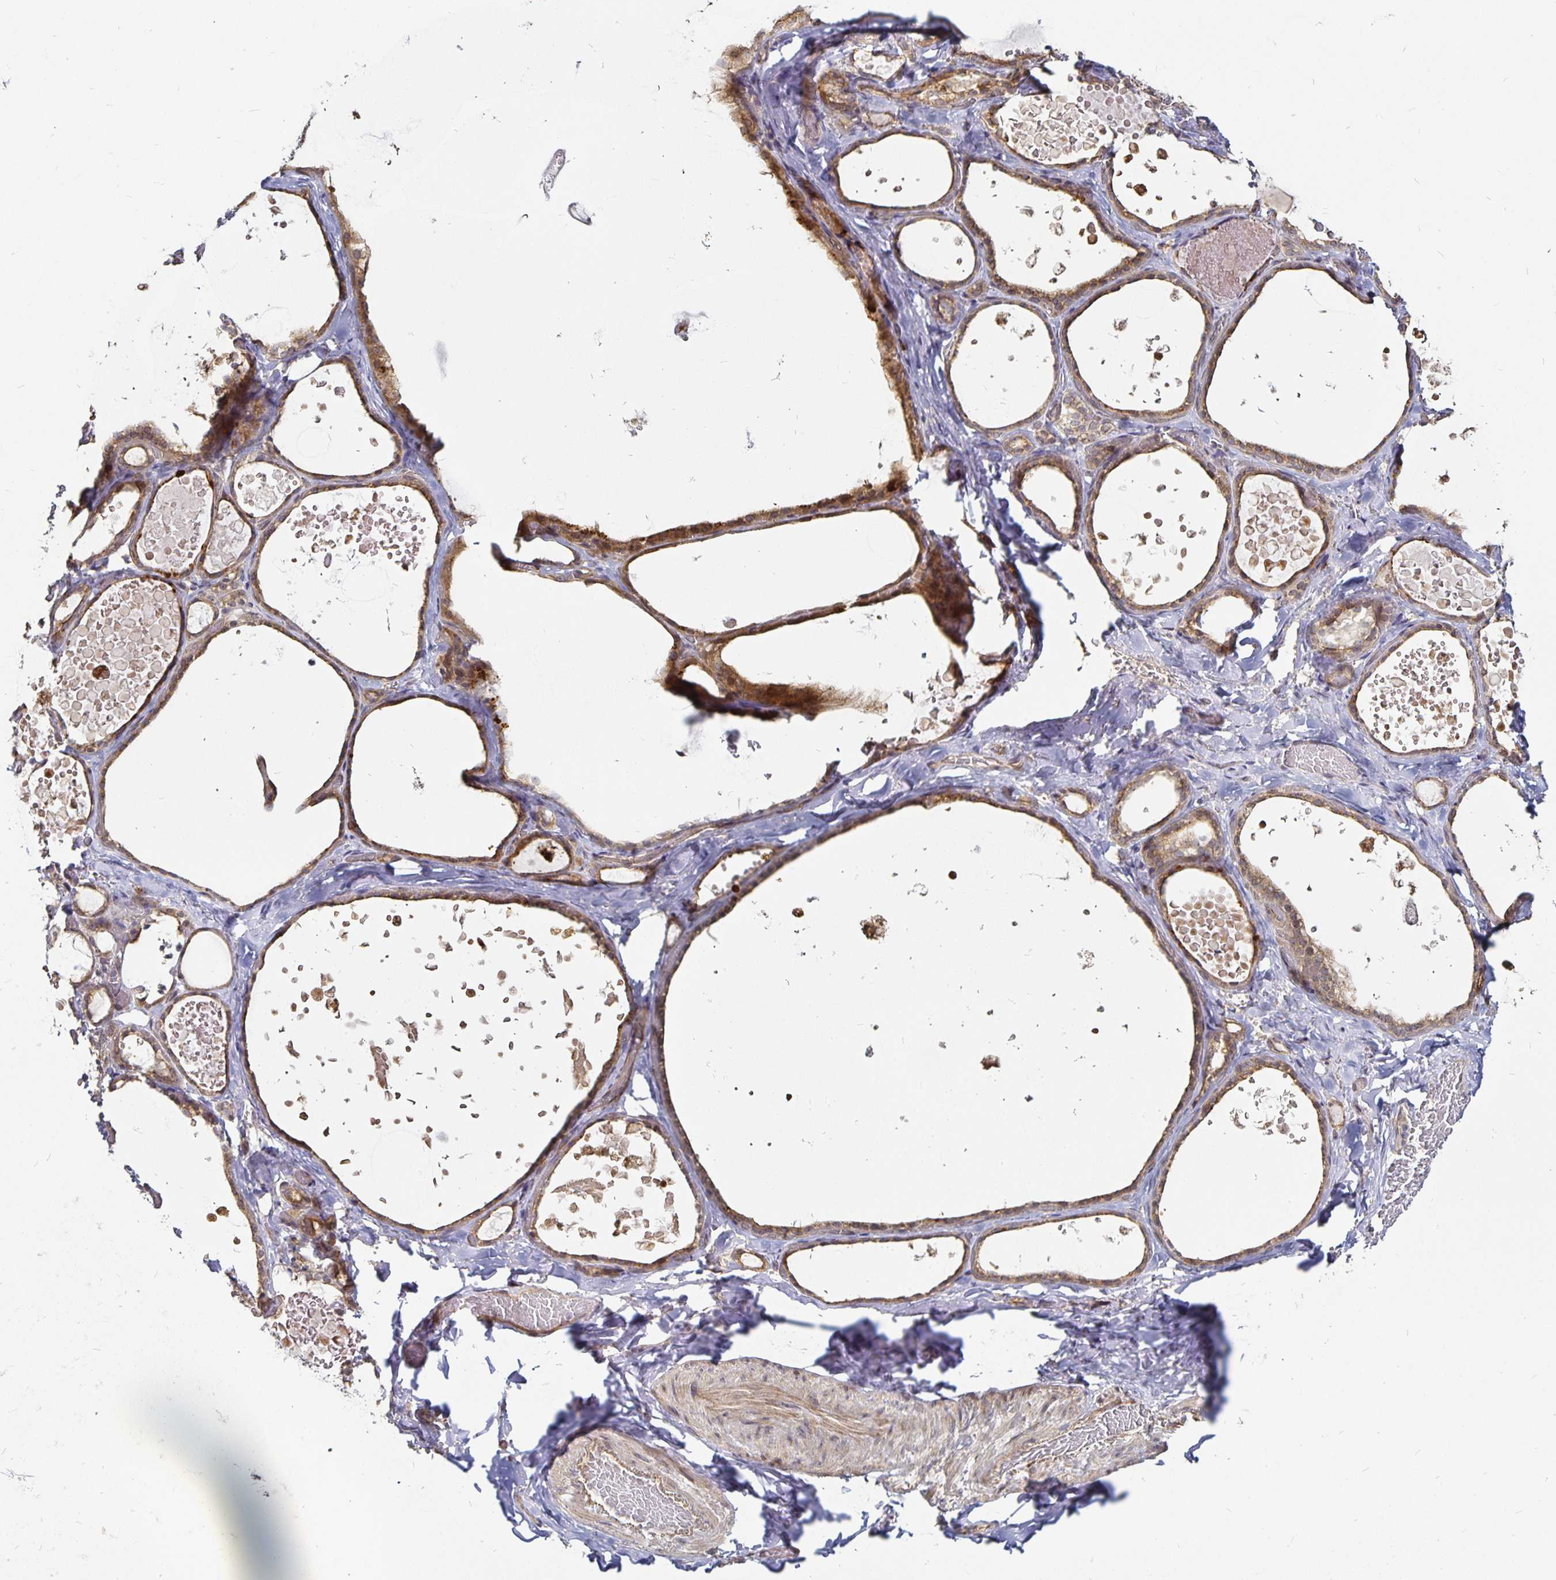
{"staining": {"intensity": "moderate", "quantity": ">75%", "location": "cytoplasmic/membranous,nuclear"}, "tissue": "thyroid gland", "cell_type": "Glandular cells", "image_type": "normal", "snomed": [{"axis": "morphology", "description": "Normal tissue, NOS"}, {"axis": "topography", "description": "Thyroid gland"}], "caption": "Thyroid gland stained with DAB immunohistochemistry shows medium levels of moderate cytoplasmic/membranous,nuclear positivity in about >75% of glandular cells. (DAB IHC with brightfield microscopy, high magnification).", "gene": "CYP27A1", "patient": {"sex": "female", "age": 56}}